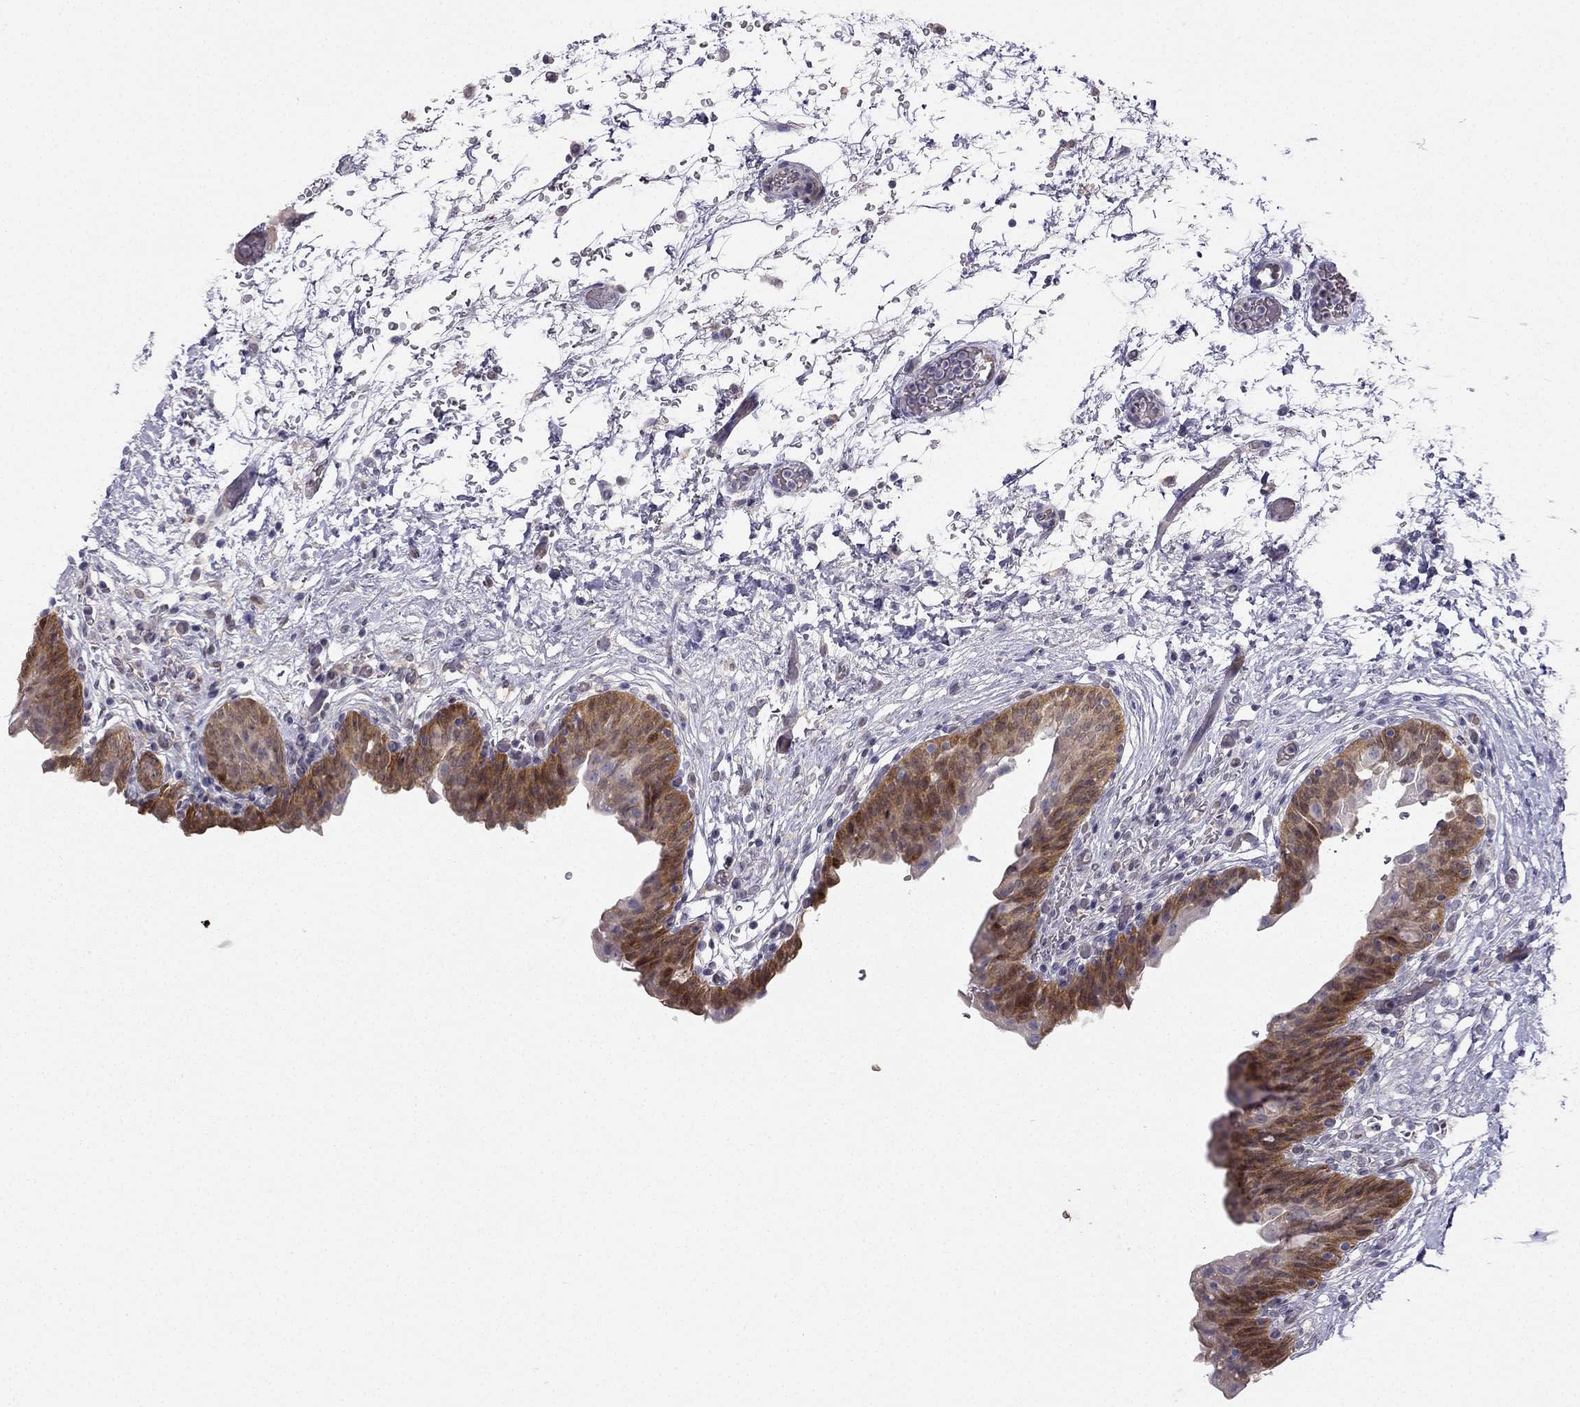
{"staining": {"intensity": "moderate", "quantity": "25%-75%", "location": "cytoplasmic/membranous"}, "tissue": "urinary bladder", "cell_type": "Urothelial cells", "image_type": "normal", "snomed": [{"axis": "morphology", "description": "Normal tissue, NOS"}, {"axis": "topography", "description": "Urinary bladder"}], "caption": "Urinary bladder was stained to show a protein in brown. There is medium levels of moderate cytoplasmic/membranous expression in about 25%-75% of urothelial cells. (DAB IHC, brown staining for protein, blue staining for nuclei).", "gene": "RSPH14", "patient": {"sex": "male", "age": 69}}